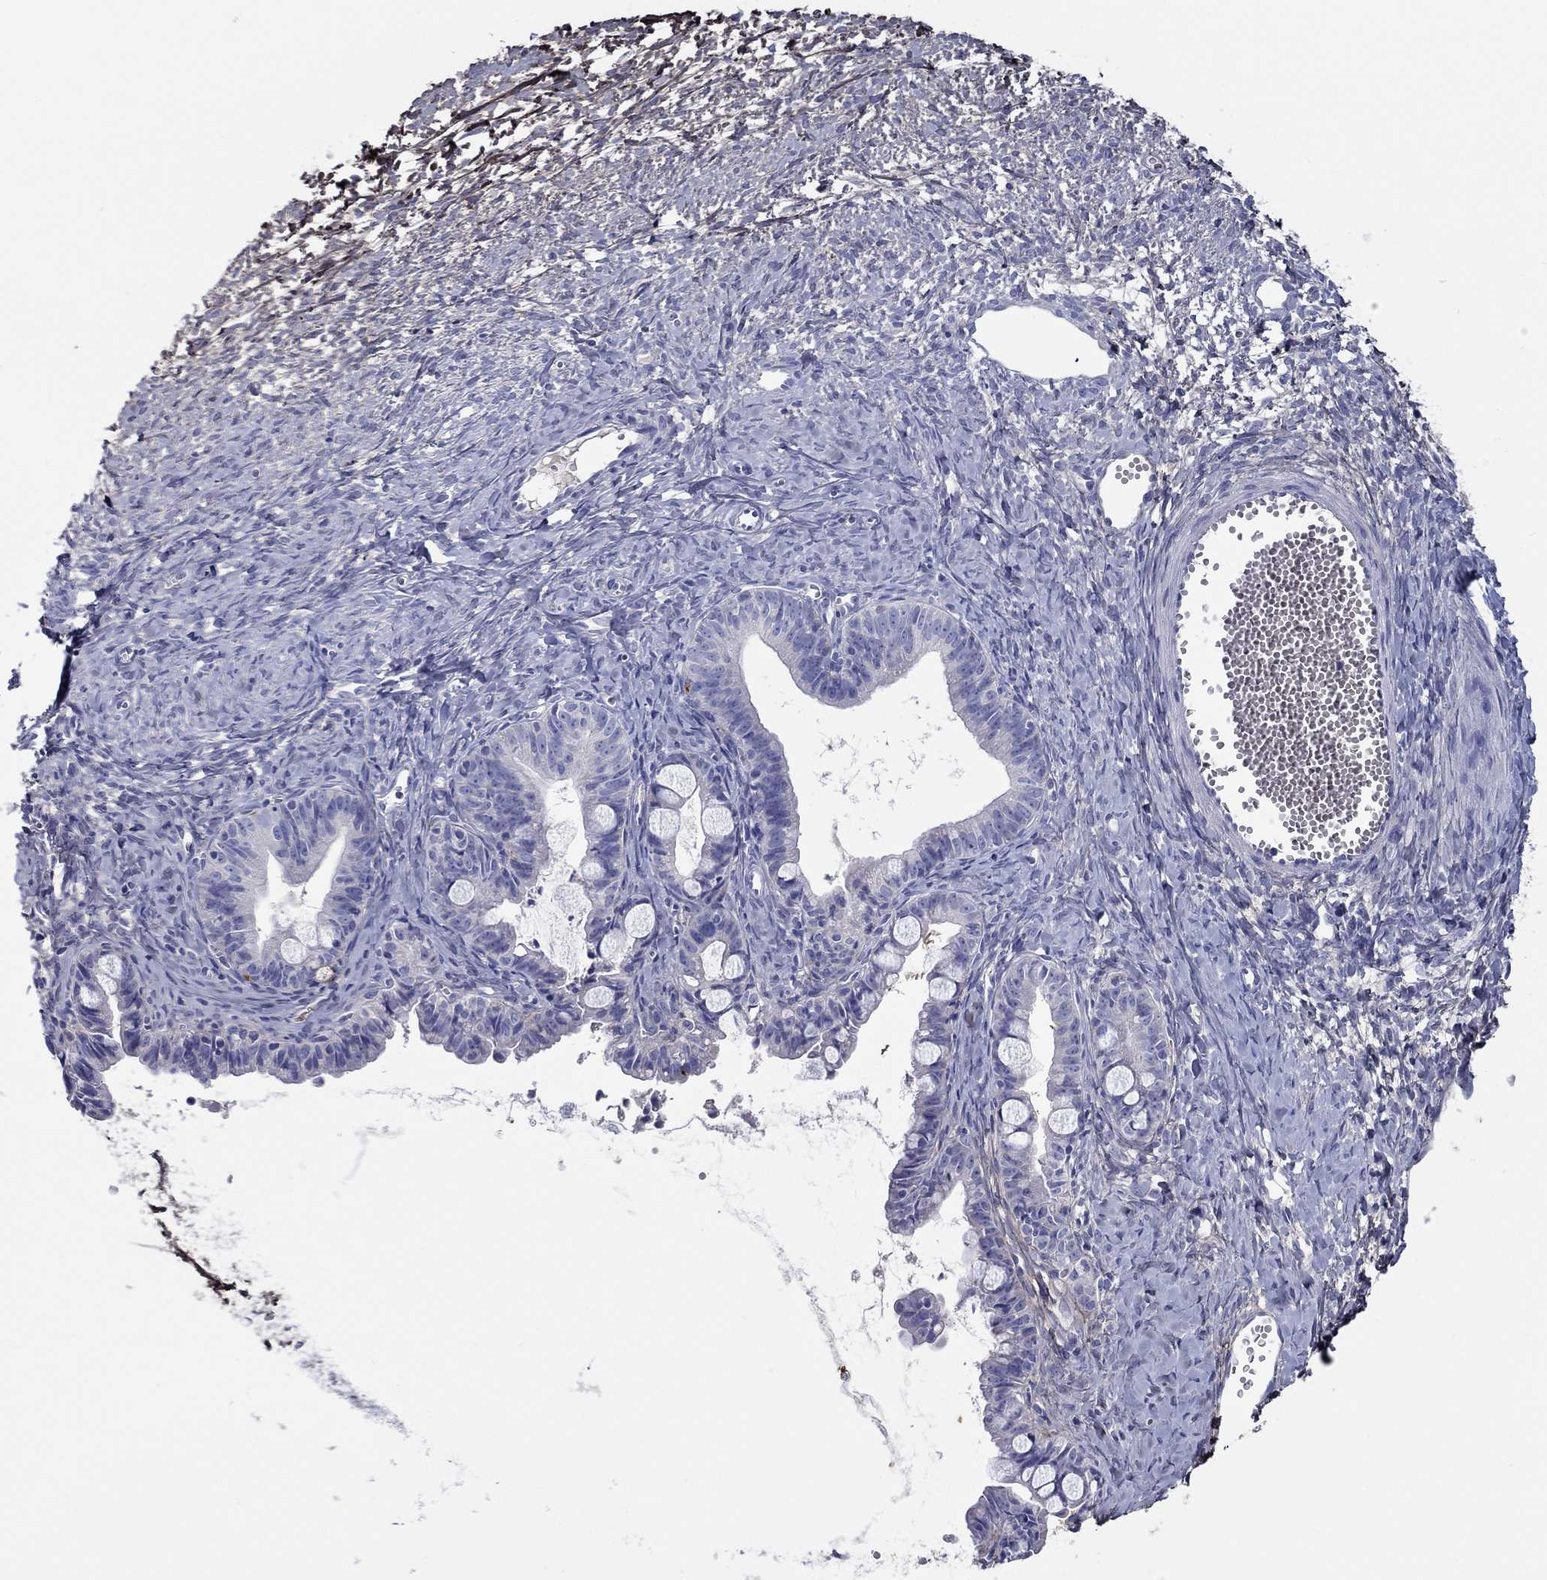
{"staining": {"intensity": "negative", "quantity": "none", "location": "none"}, "tissue": "ovarian cancer", "cell_type": "Tumor cells", "image_type": "cancer", "snomed": [{"axis": "morphology", "description": "Cystadenocarcinoma, mucinous, NOS"}, {"axis": "topography", "description": "Ovary"}], "caption": "IHC micrograph of neoplastic tissue: ovarian cancer (mucinous cystadenocarcinoma) stained with DAB (3,3'-diaminobenzidine) exhibits no significant protein positivity in tumor cells.", "gene": "TGFBI", "patient": {"sex": "female", "age": 63}}